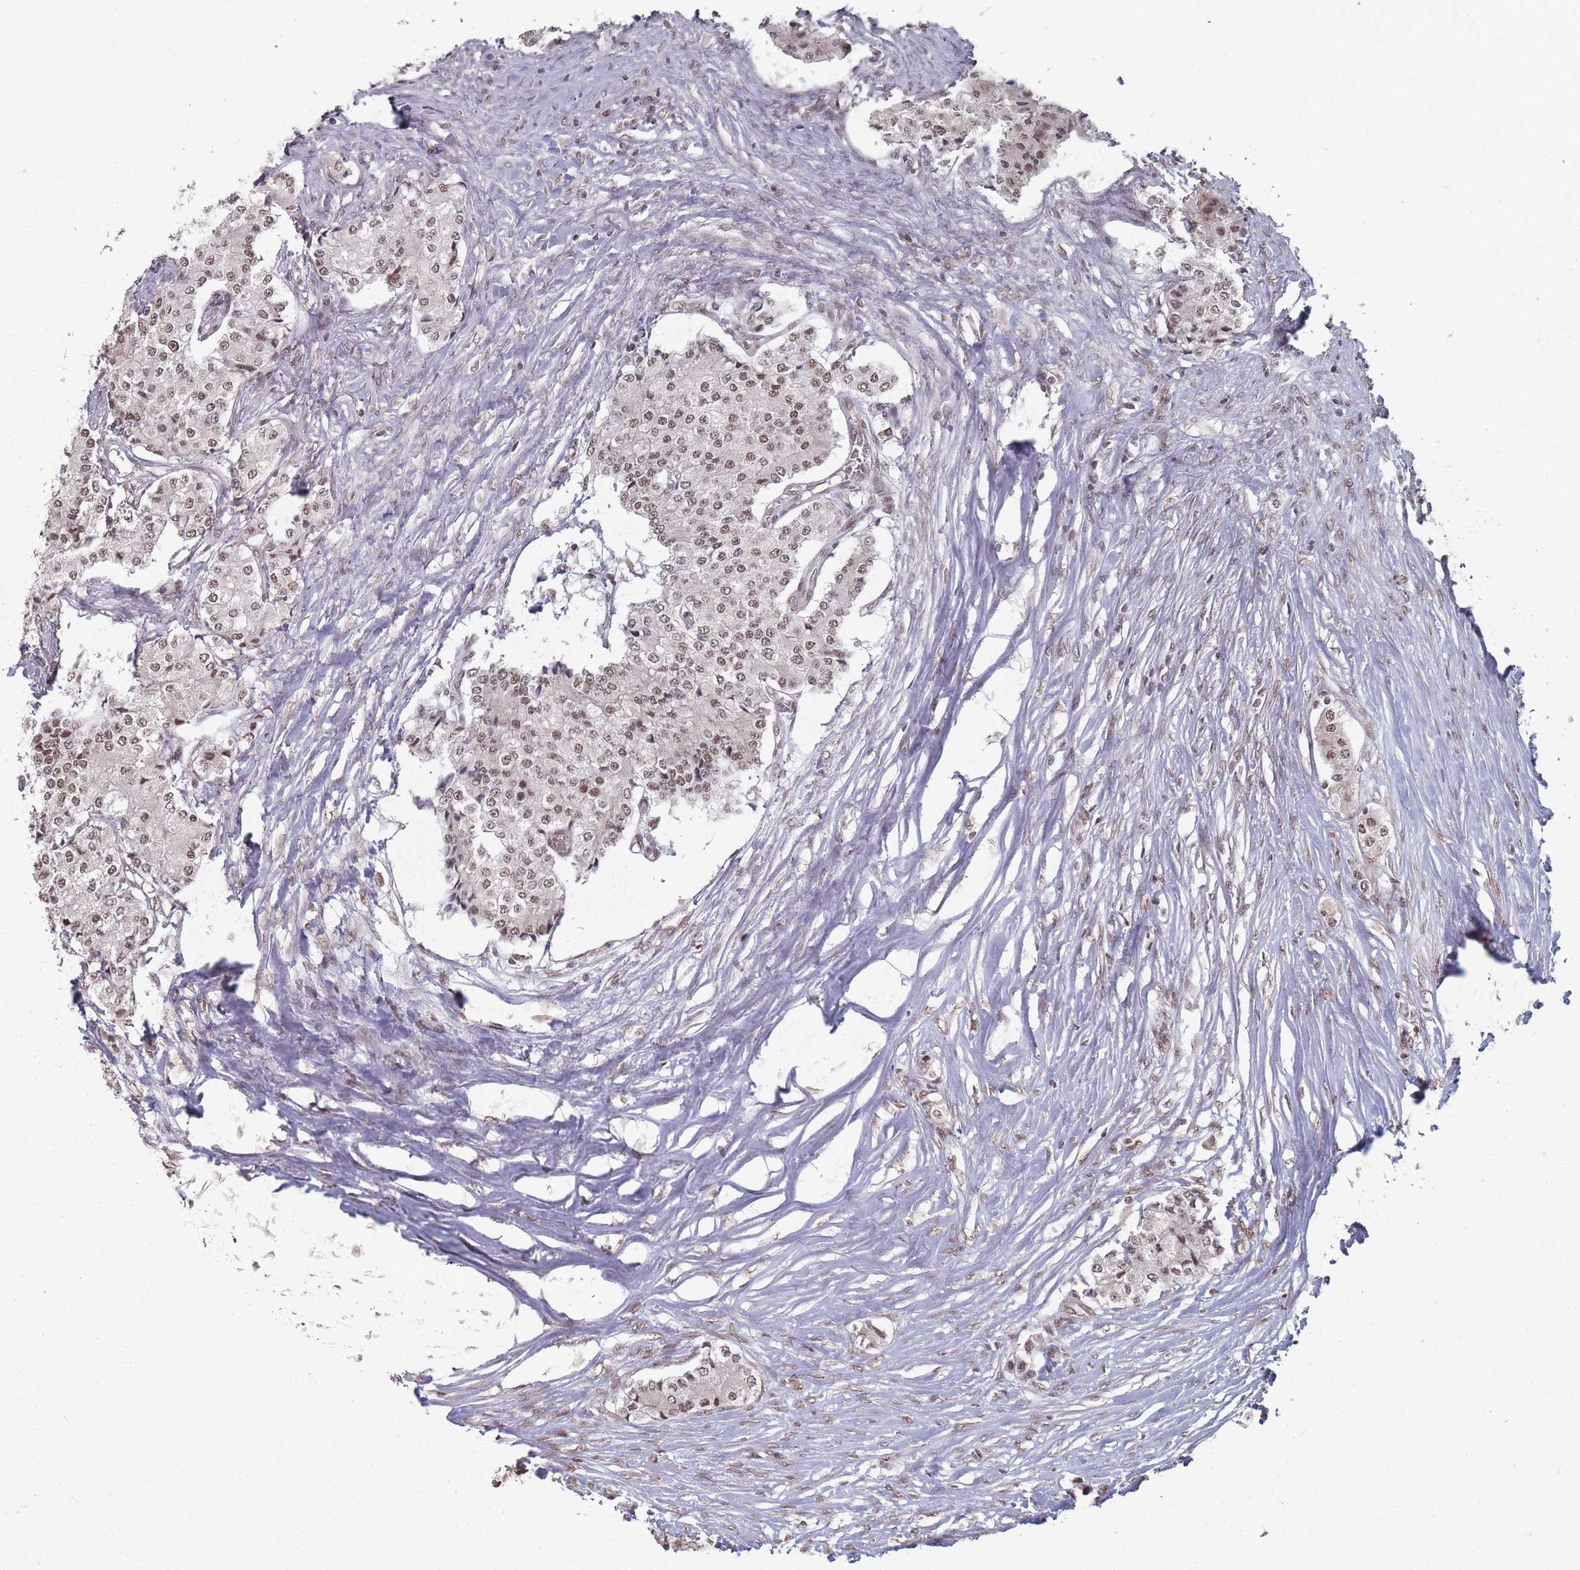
{"staining": {"intensity": "moderate", "quantity": ">75%", "location": "nuclear"}, "tissue": "carcinoid", "cell_type": "Tumor cells", "image_type": "cancer", "snomed": [{"axis": "morphology", "description": "Carcinoid, malignant, NOS"}, {"axis": "topography", "description": "Colon"}], "caption": "Human malignant carcinoid stained with a protein marker reveals moderate staining in tumor cells.", "gene": "TMED3", "patient": {"sex": "female", "age": 52}}